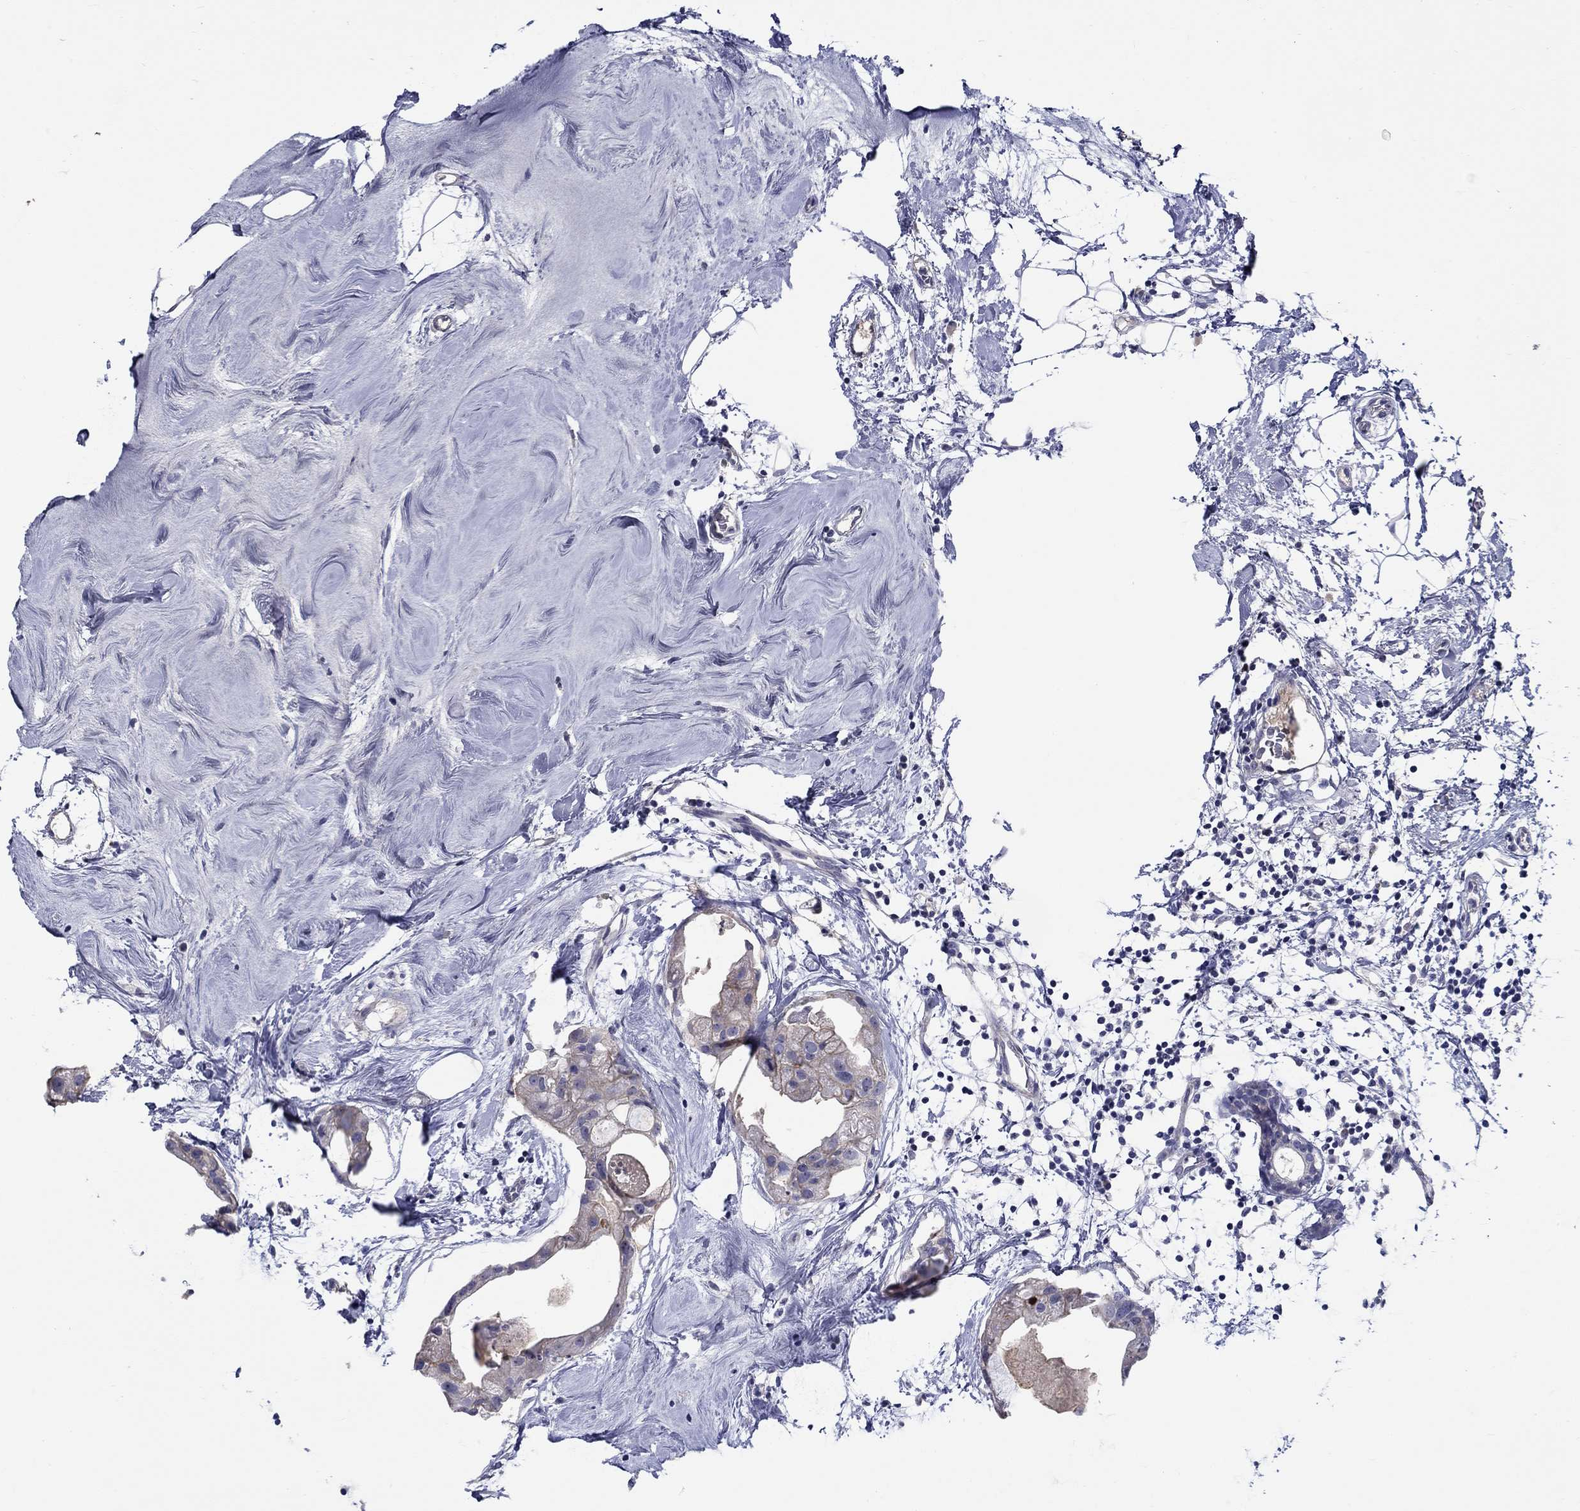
{"staining": {"intensity": "weak", "quantity": "25%-75%", "location": "cytoplasmic/membranous"}, "tissue": "breast cancer", "cell_type": "Tumor cells", "image_type": "cancer", "snomed": [{"axis": "morphology", "description": "Normal tissue, NOS"}, {"axis": "morphology", "description": "Duct carcinoma"}, {"axis": "topography", "description": "Breast"}], "caption": "A histopathology image of human breast intraductal carcinoma stained for a protein reveals weak cytoplasmic/membranous brown staining in tumor cells.", "gene": "SLC30A3", "patient": {"sex": "female", "age": 40}}